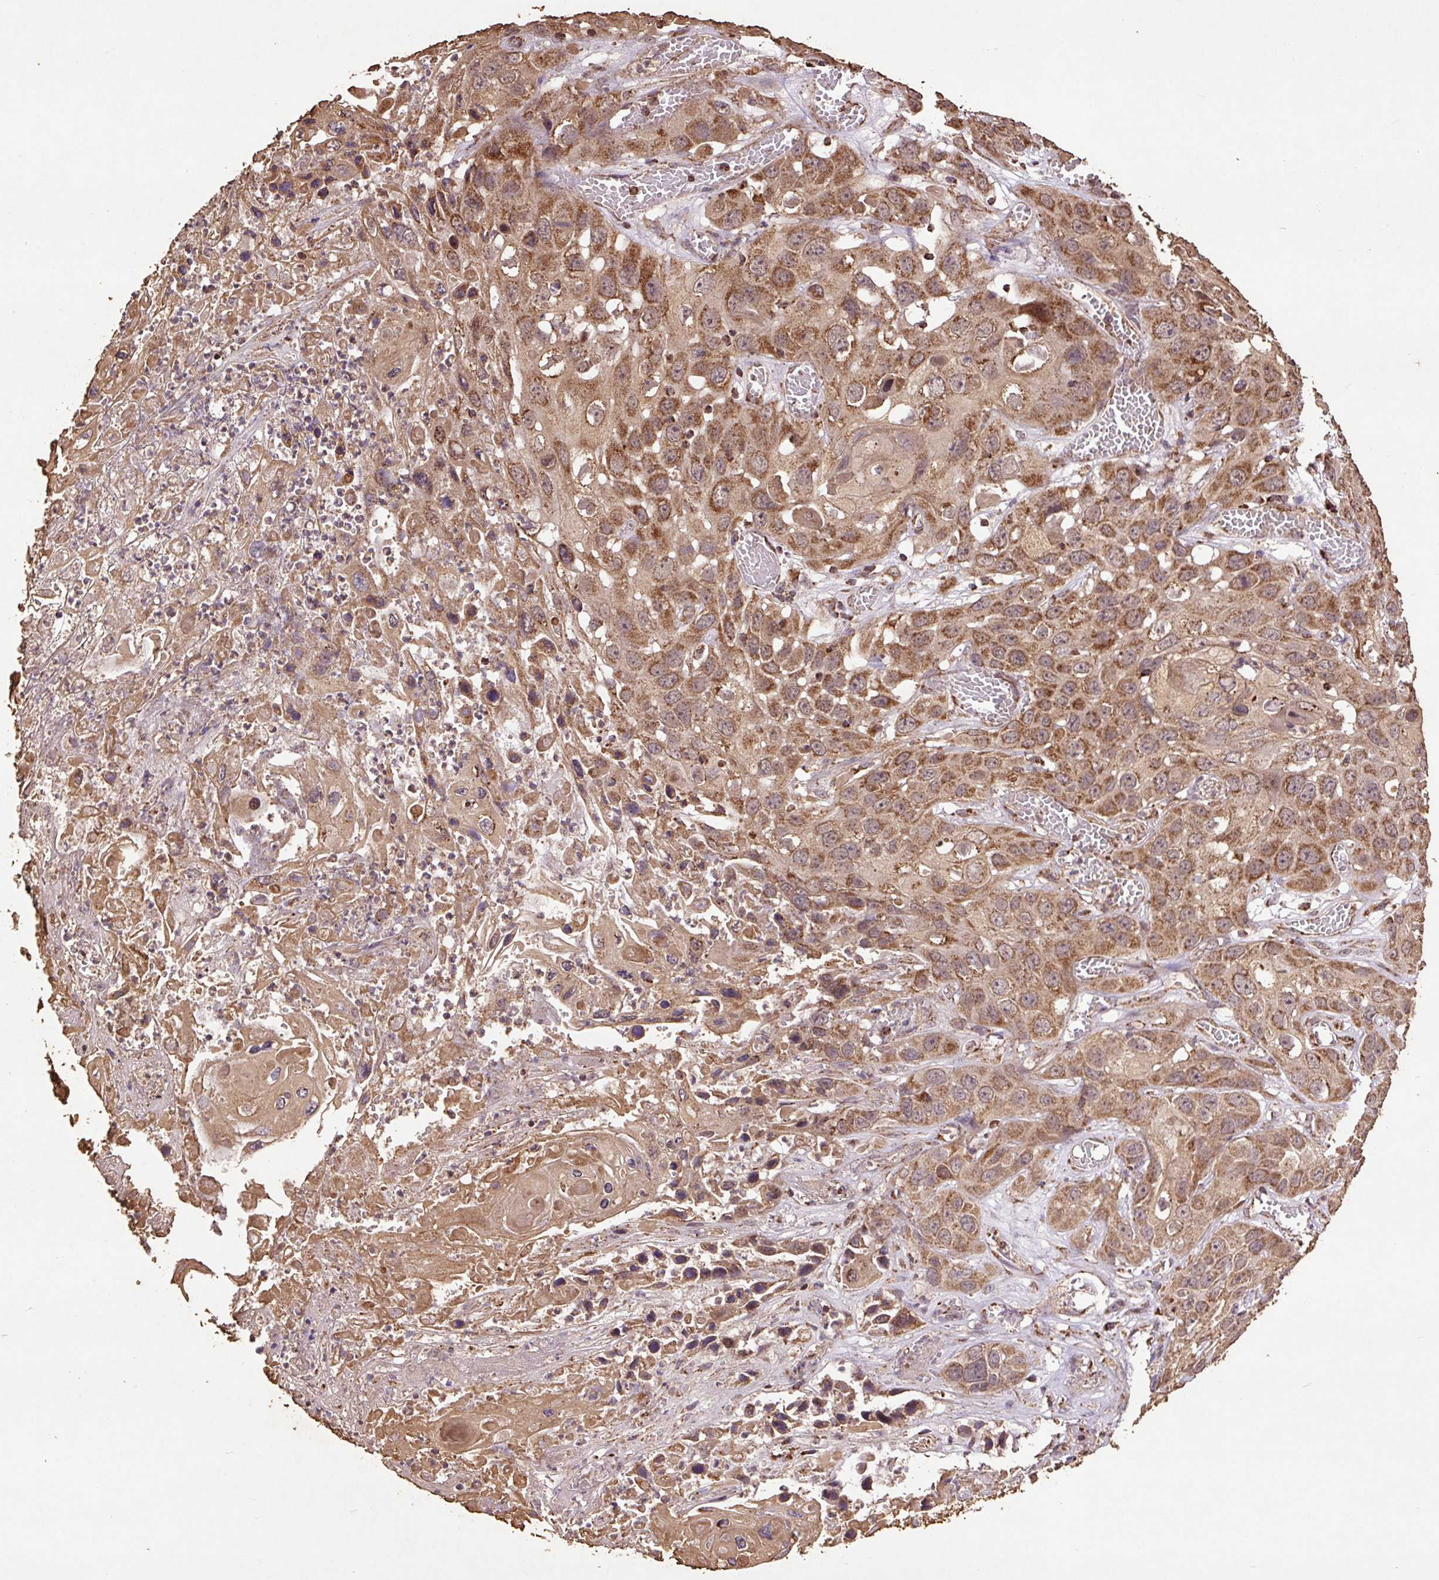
{"staining": {"intensity": "moderate", "quantity": ">75%", "location": "cytoplasmic/membranous"}, "tissue": "skin cancer", "cell_type": "Tumor cells", "image_type": "cancer", "snomed": [{"axis": "morphology", "description": "Squamous cell carcinoma, NOS"}, {"axis": "topography", "description": "Skin"}], "caption": "Immunohistochemical staining of skin cancer (squamous cell carcinoma) exhibits moderate cytoplasmic/membranous protein staining in approximately >75% of tumor cells.", "gene": "ATP5F1A", "patient": {"sex": "male", "age": 55}}